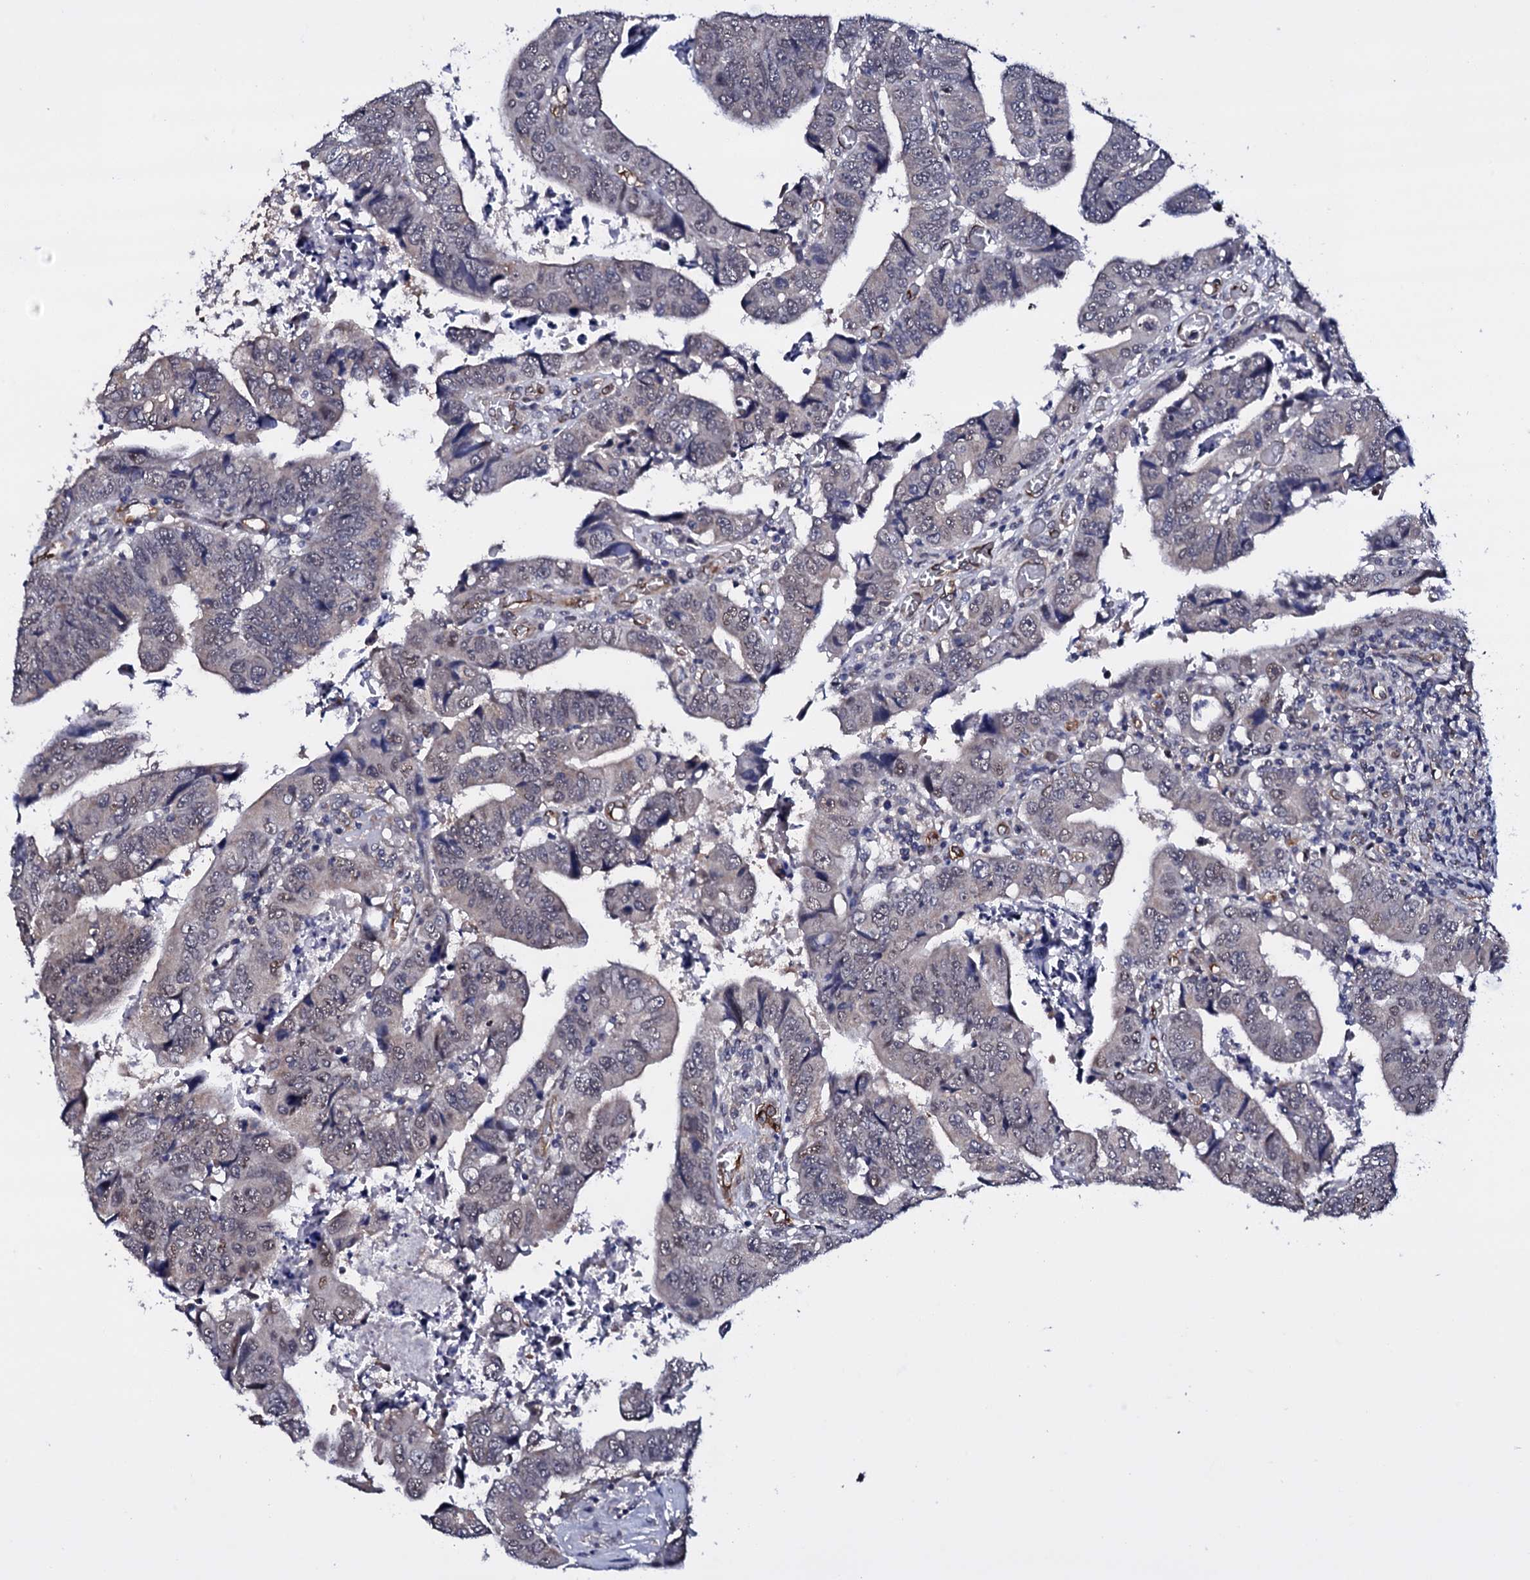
{"staining": {"intensity": "weak", "quantity": "<25%", "location": "nuclear"}, "tissue": "colorectal cancer", "cell_type": "Tumor cells", "image_type": "cancer", "snomed": [{"axis": "morphology", "description": "Normal tissue, NOS"}, {"axis": "morphology", "description": "Adenocarcinoma, NOS"}, {"axis": "topography", "description": "Rectum"}], "caption": "The micrograph shows no staining of tumor cells in colorectal cancer (adenocarcinoma).", "gene": "GAREM1", "patient": {"sex": "female", "age": 65}}